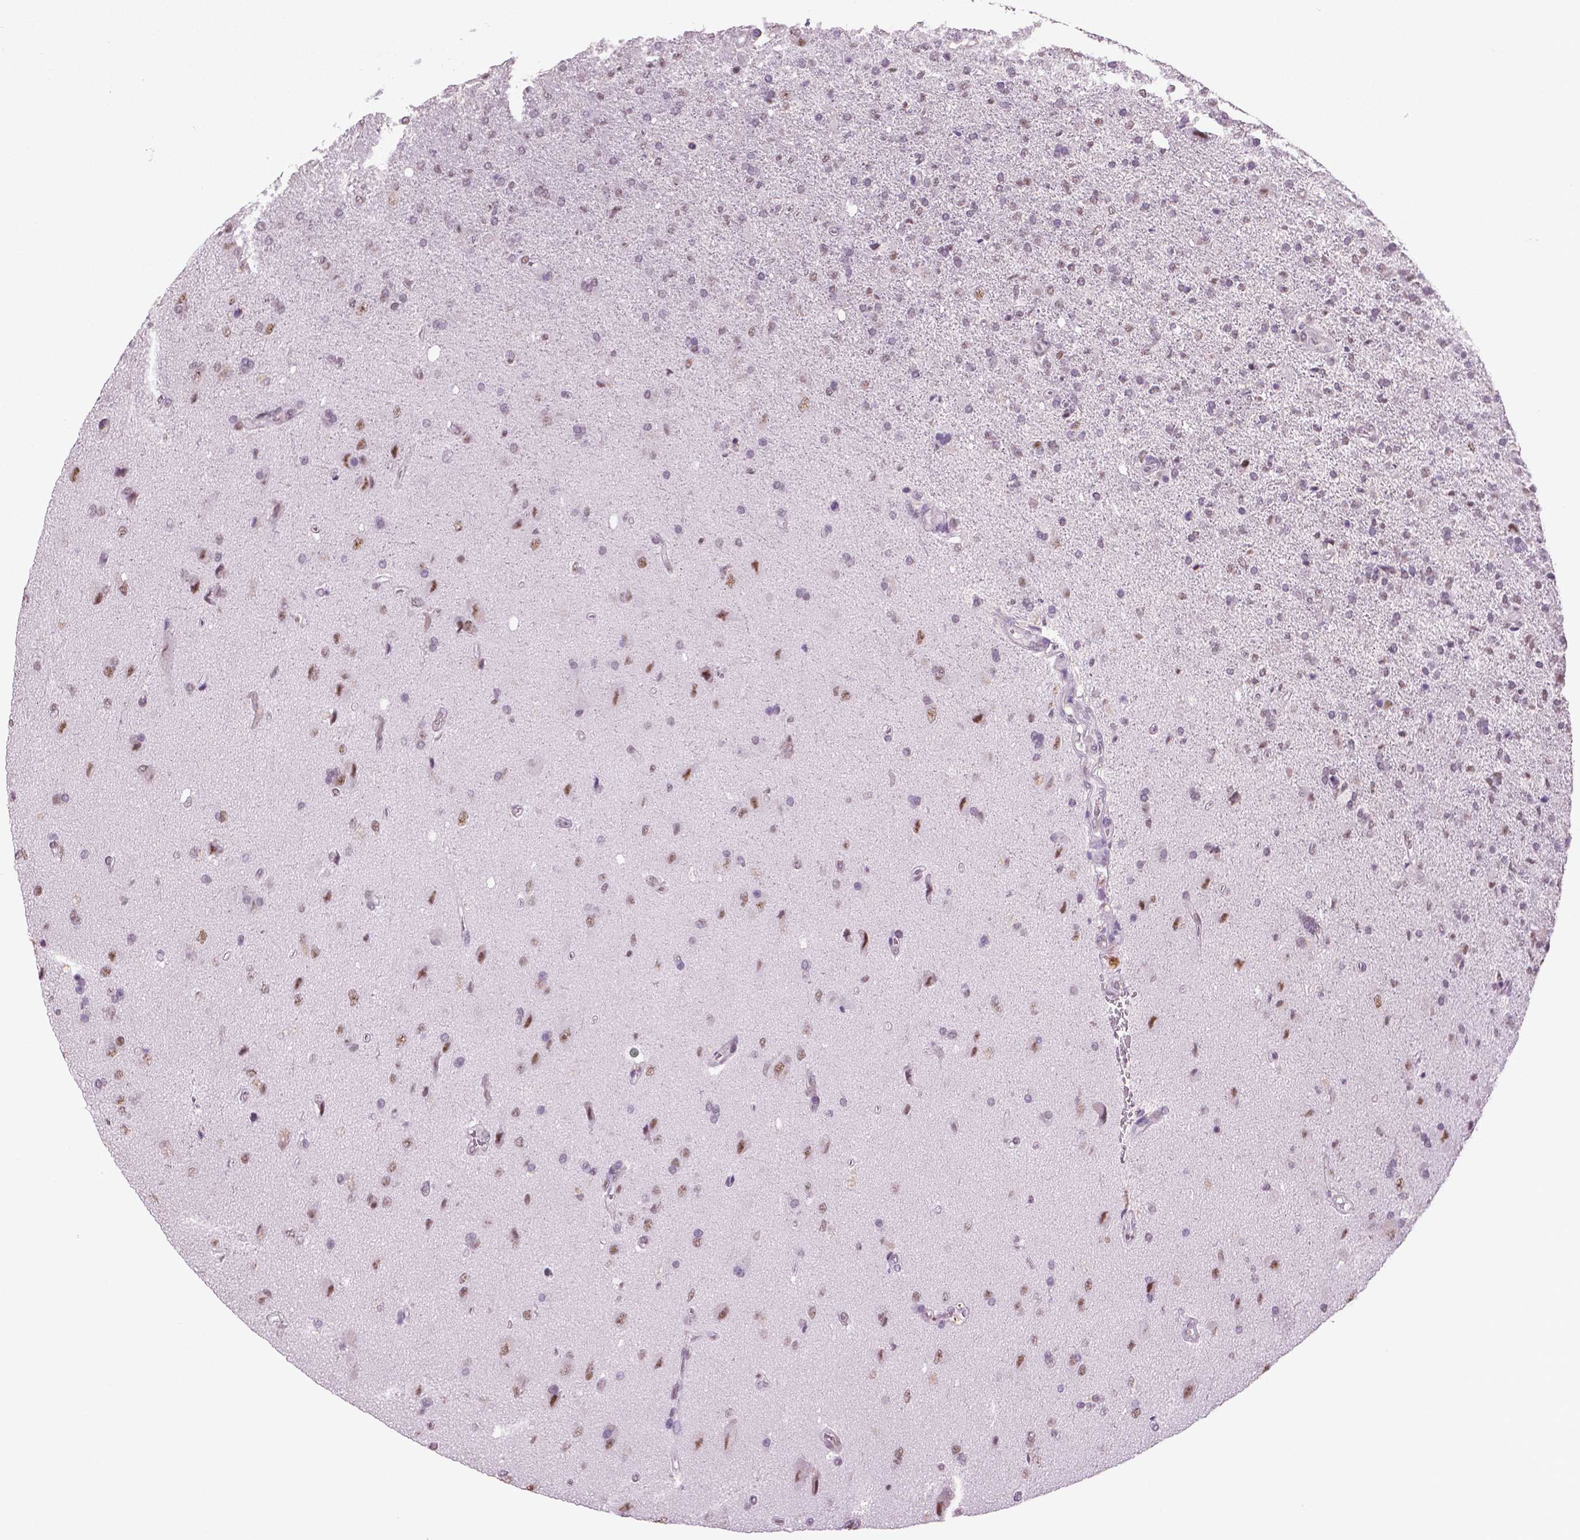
{"staining": {"intensity": "weak", "quantity": "<25%", "location": "nuclear"}, "tissue": "glioma", "cell_type": "Tumor cells", "image_type": "cancer", "snomed": [{"axis": "morphology", "description": "Glioma, malignant, High grade"}, {"axis": "topography", "description": "Cerebral cortex"}], "caption": "Photomicrograph shows no protein positivity in tumor cells of malignant glioma (high-grade) tissue. (DAB immunohistochemistry (IHC) with hematoxylin counter stain).", "gene": "IGF2BP1", "patient": {"sex": "male", "age": 70}}